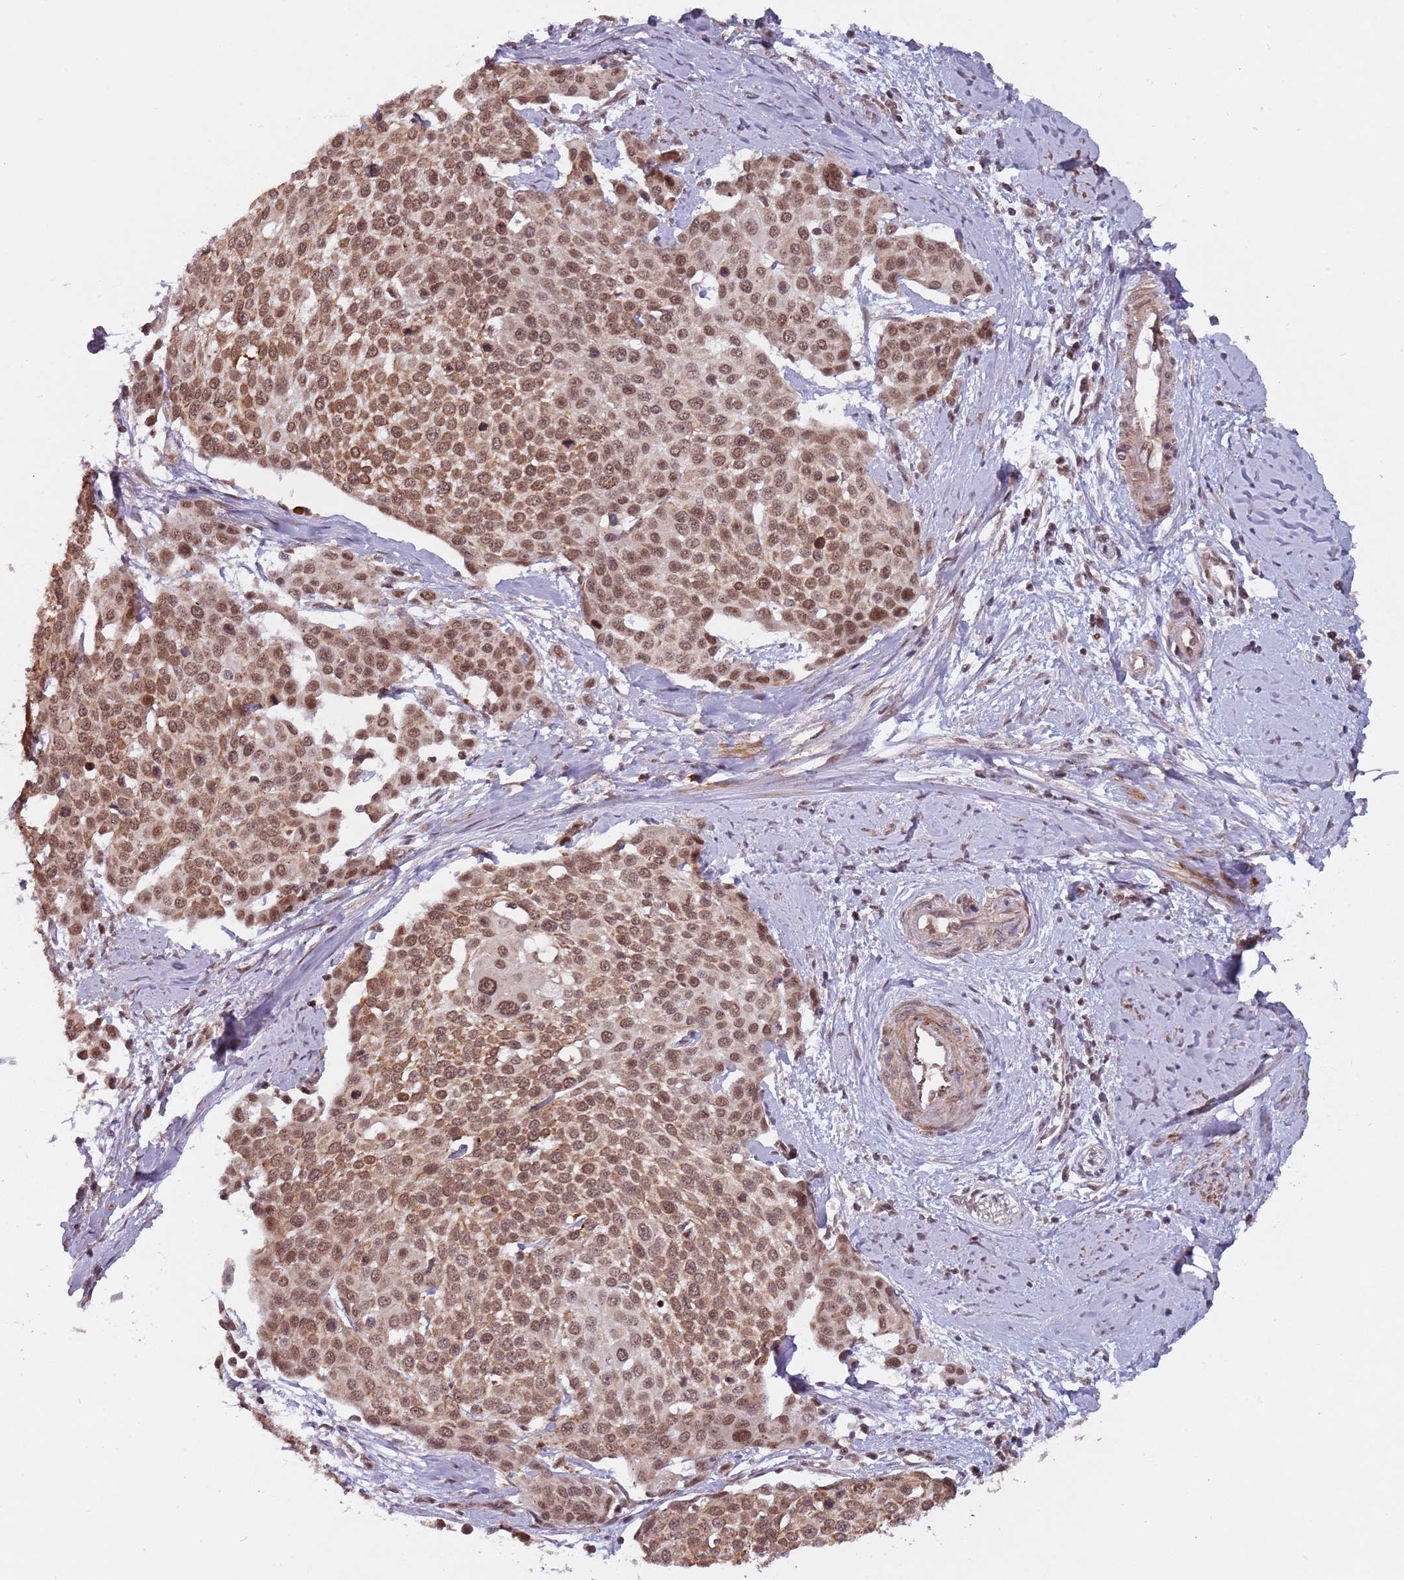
{"staining": {"intensity": "moderate", "quantity": ">75%", "location": "cytoplasmic/membranous,nuclear"}, "tissue": "cervical cancer", "cell_type": "Tumor cells", "image_type": "cancer", "snomed": [{"axis": "morphology", "description": "Squamous cell carcinoma, NOS"}, {"axis": "topography", "description": "Cervix"}], "caption": "This photomicrograph reveals IHC staining of human cervical squamous cell carcinoma, with medium moderate cytoplasmic/membranous and nuclear positivity in approximately >75% of tumor cells.", "gene": "SUDS3", "patient": {"sex": "female", "age": 44}}